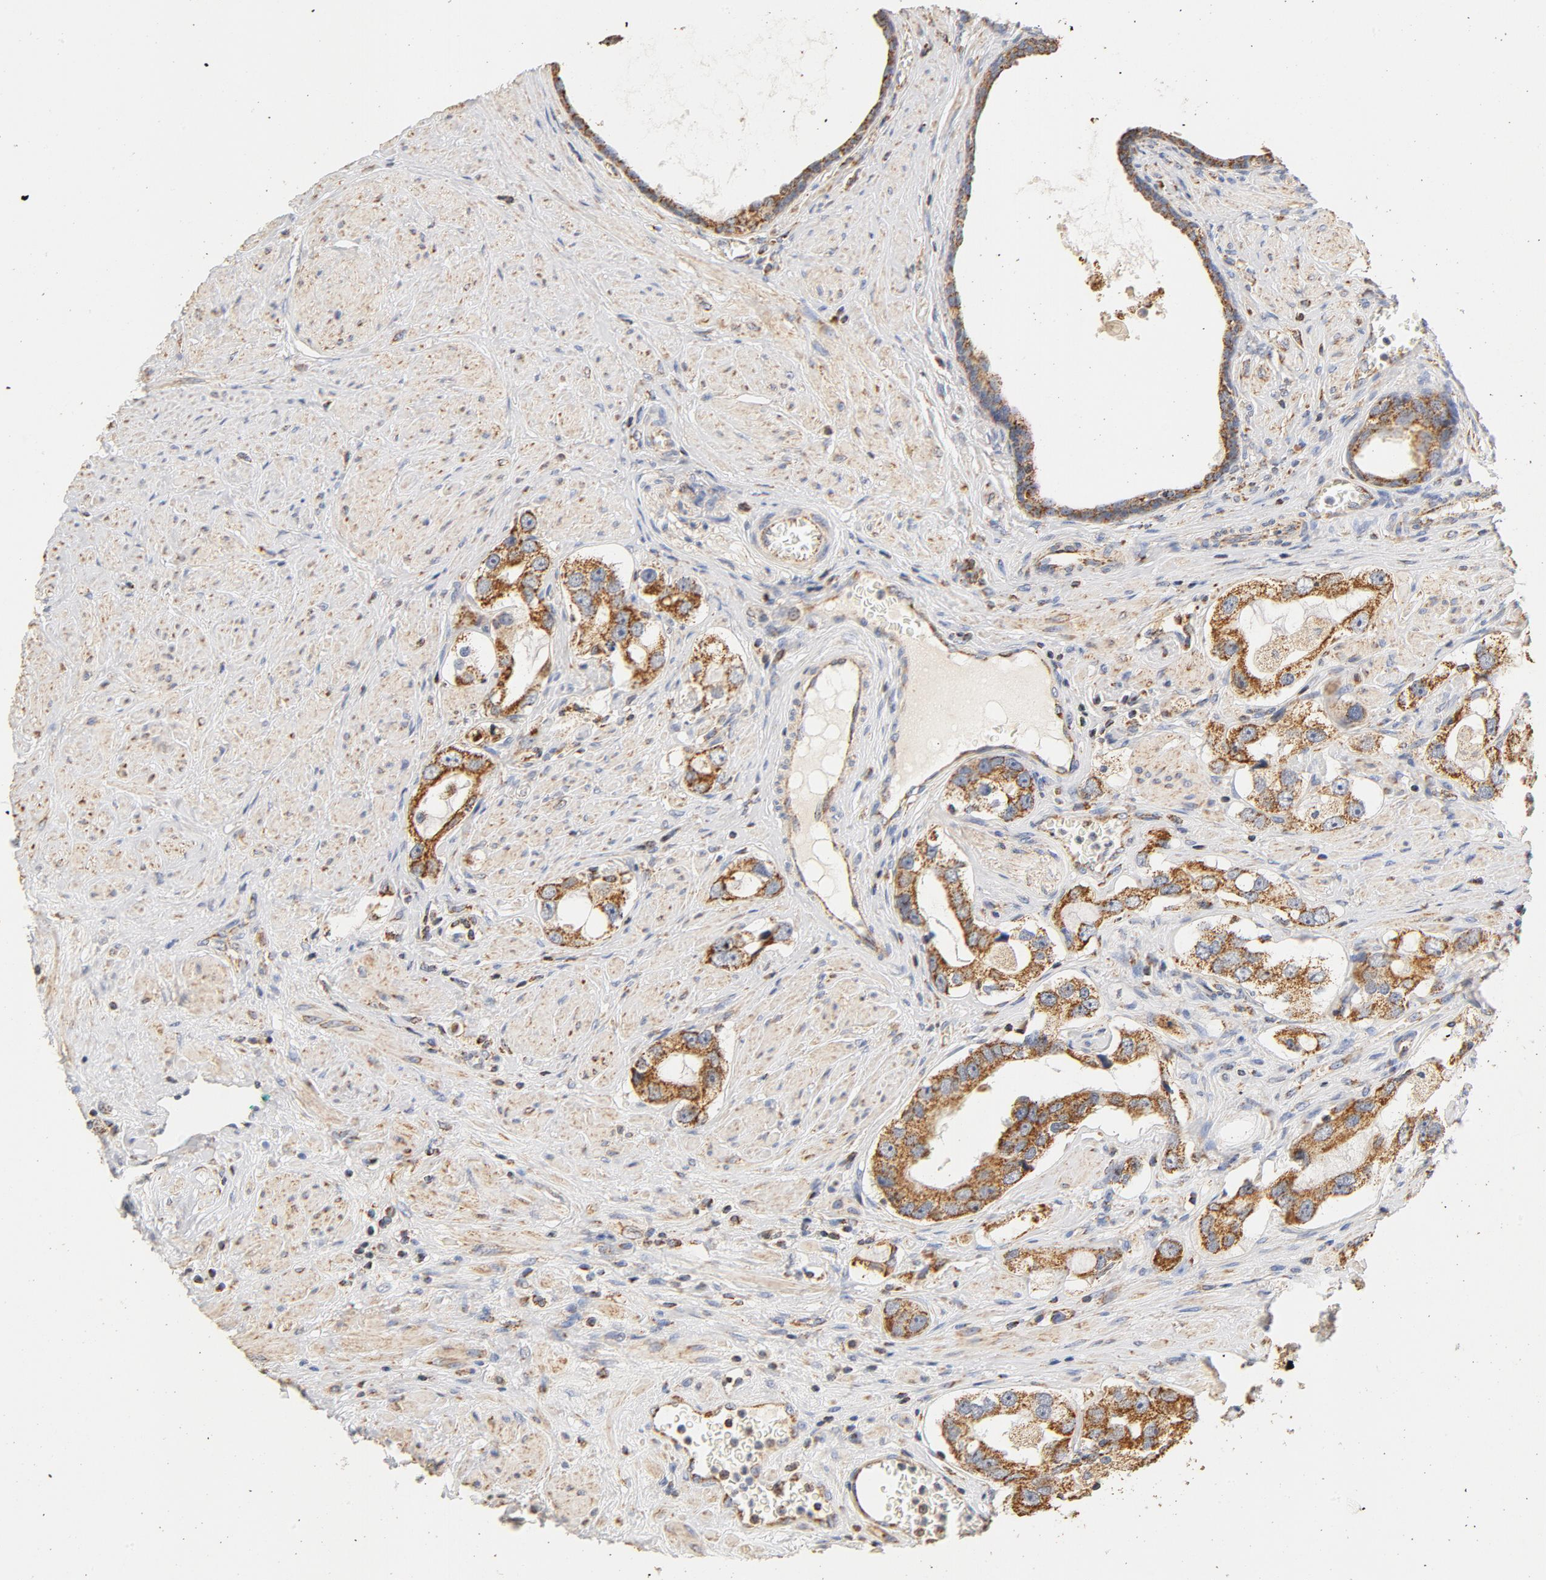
{"staining": {"intensity": "moderate", "quantity": ">75%", "location": "cytoplasmic/membranous"}, "tissue": "prostate cancer", "cell_type": "Tumor cells", "image_type": "cancer", "snomed": [{"axis": "morphology", "description": "Adenocarcinoma, High grade"}, {"axis": "topography", "description": "Prostate"}], "caption": "About >75% of tumor cells in human prostate cancer (adenocarcinoma (high-grade)) reveal moderate cytoplasmic/membranous protein staining as visualized by brown immunohistochemical staining.", "gene": "COX4I1", "patient": {"sex": "male", "age": 63}}